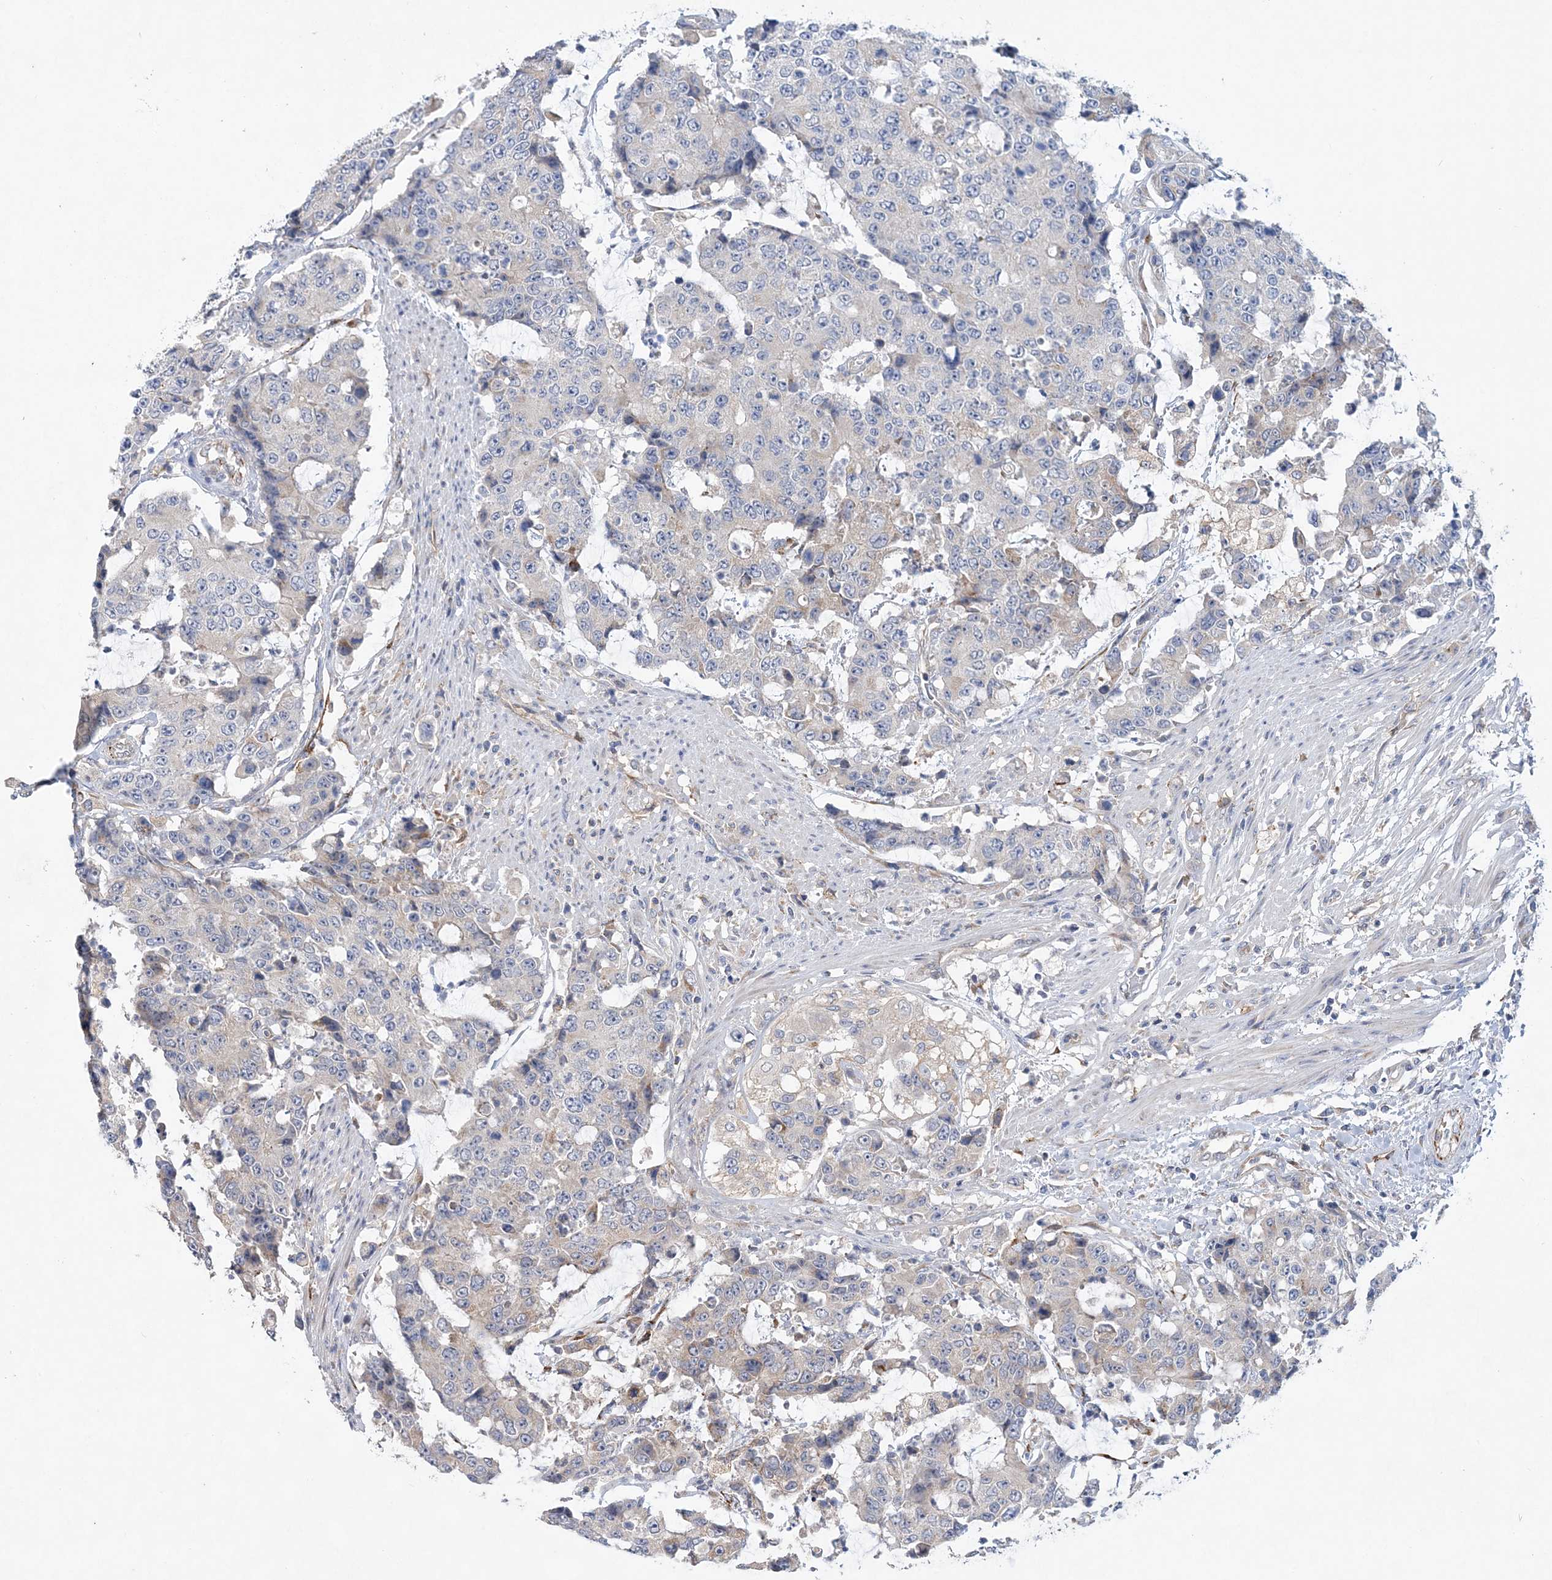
{"staining": {"intensity": "negative", "quantity": "none", "location": "none"}, "tissue": "colorectal cancer", "cell_type": "Tumor cells", "image_type": "cancer", "snomed": [{"axis": "morphology", "description": "Adenocarcinoma, NOS"}, {"axis": "topography", "description": "Colon"}], "caption": "Immunohistochemistry (IHC) micrograph of human adenocarcinoma (colorectal) stained for a protein (brown), which shows no expression in tumor cells.", "gene": "TRAPPC13", "patient": {"sex": "female", "age": 86}}